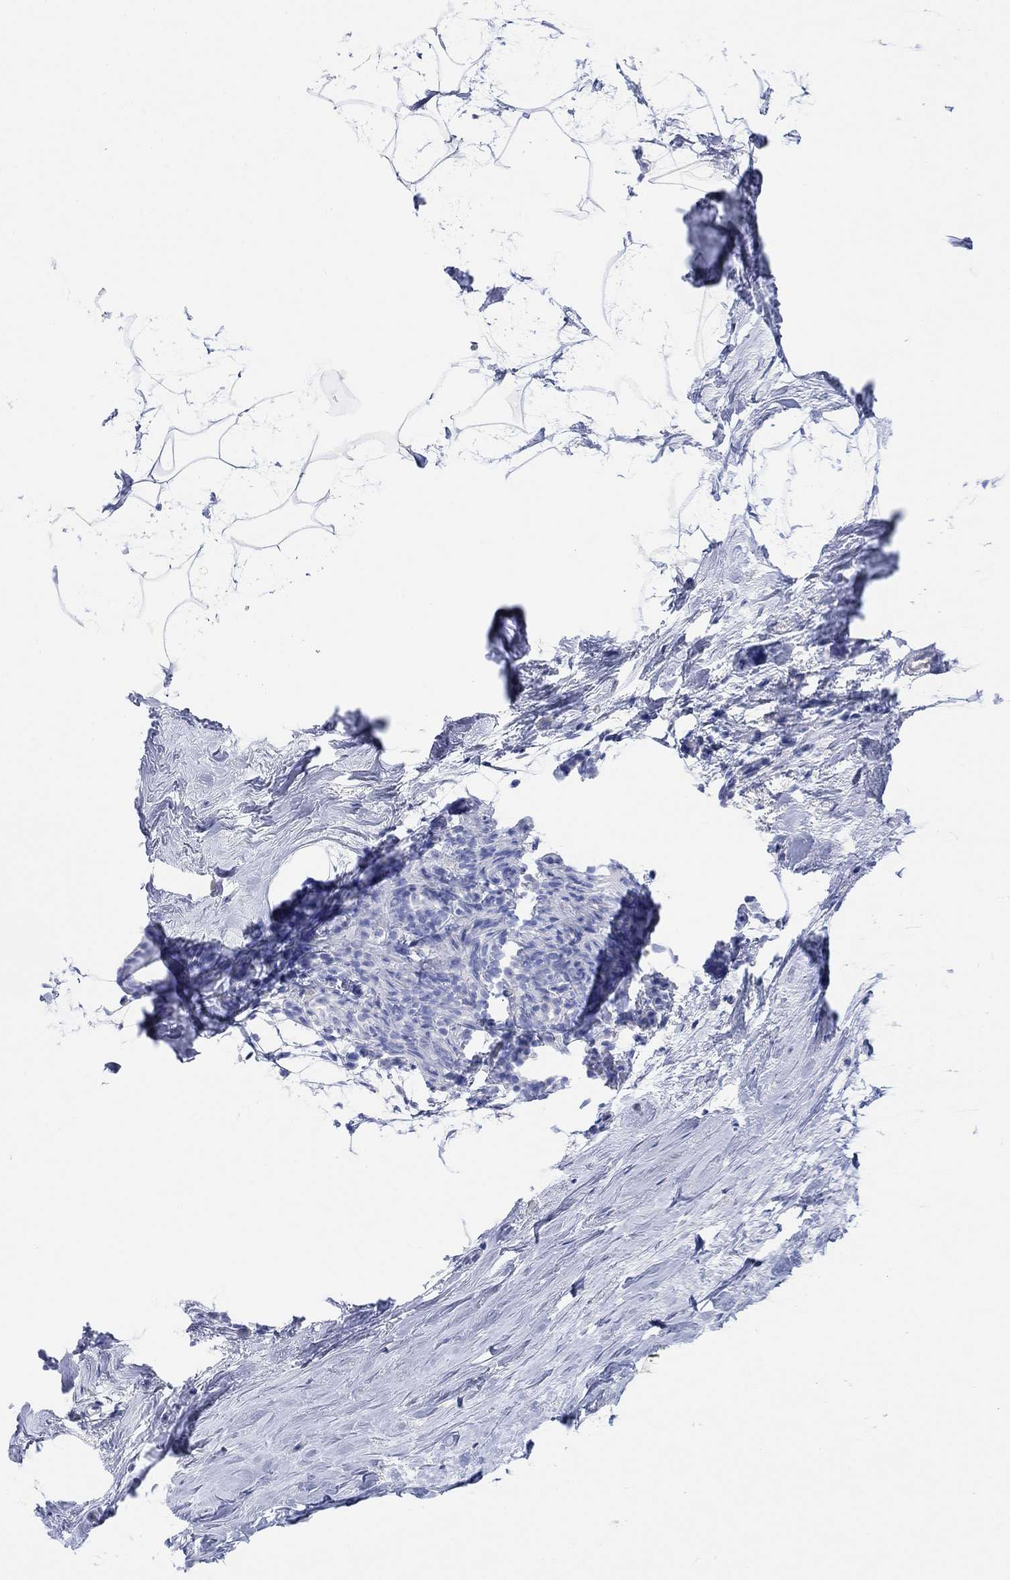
{"staining": {"intensity": "negative", "quantity": "none", "location": "none"}, "tissue": "breast cancer", "cell_type": "Tumor cells", "image_type": "cancer", "snomed": [{"axis": "morphology", "description": "Duct carcinoma"}, {"axis": "topography", "description": "Breast"}], "caption": "Micrograph shows no protein positivity in tumor cells of breast cancer tissue.", "gene": "GNG13", "patient": {"sex": "female", "age": 55}}